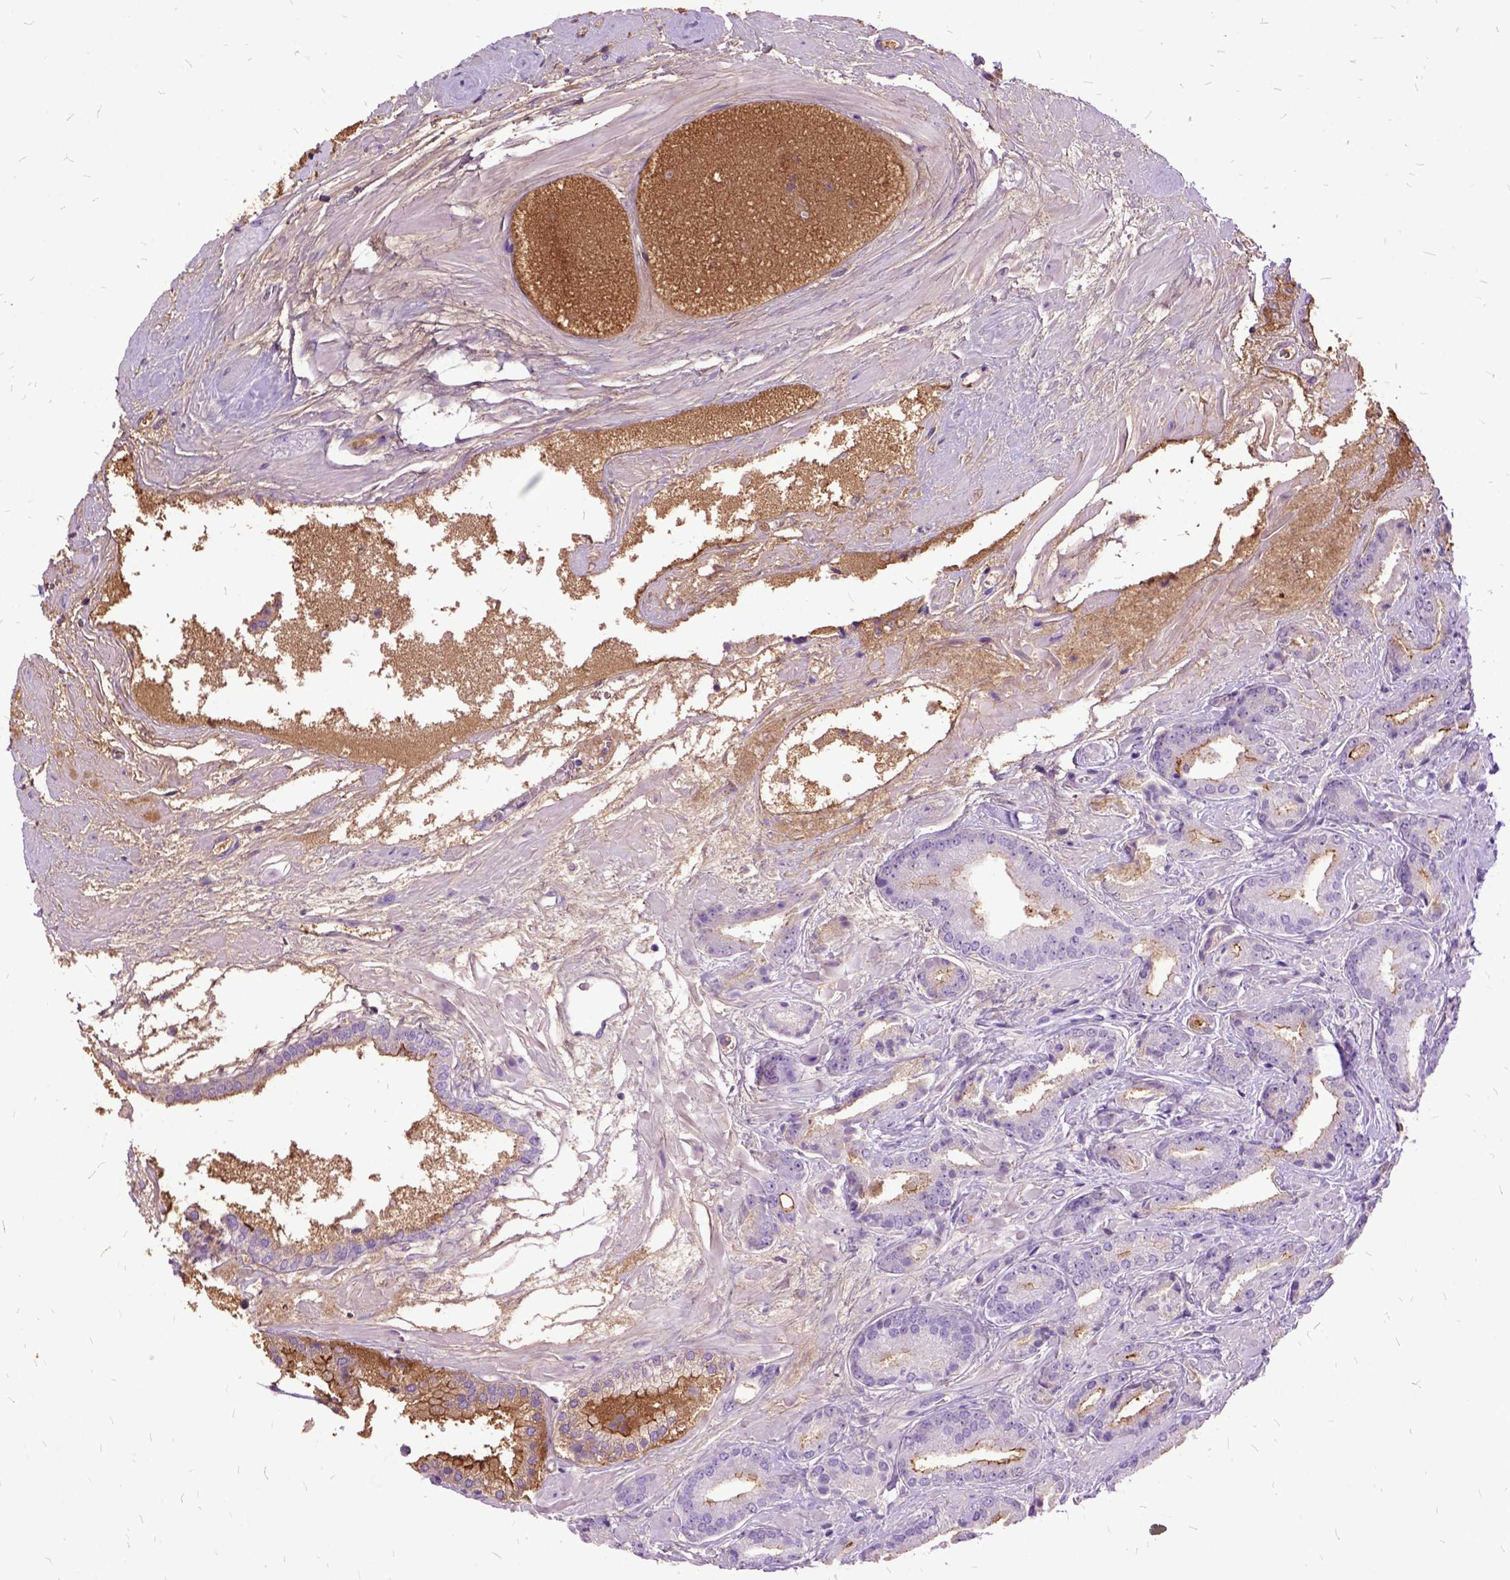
{"staining": {"intensity": "negative", "quantity": "none", "location": "none"}, "tissue": "prostate cancer", "cell_type": "Tumor cells", "image_type": "cancer", "snomed": [{"axis": "morphology", "description": "Adenocarcinoma, High grade"}, {"axis": "topography", "description": "Prostate"}], "caption": "Immunohistochemistry (IHC) of human prostate cancer exhibits no positivity in tumor cells. (Brightfield microscopy of DAB immunohistochemistry at high magnification).", "gene": "MME", "patient": {"sex": "male", "age": 56}}